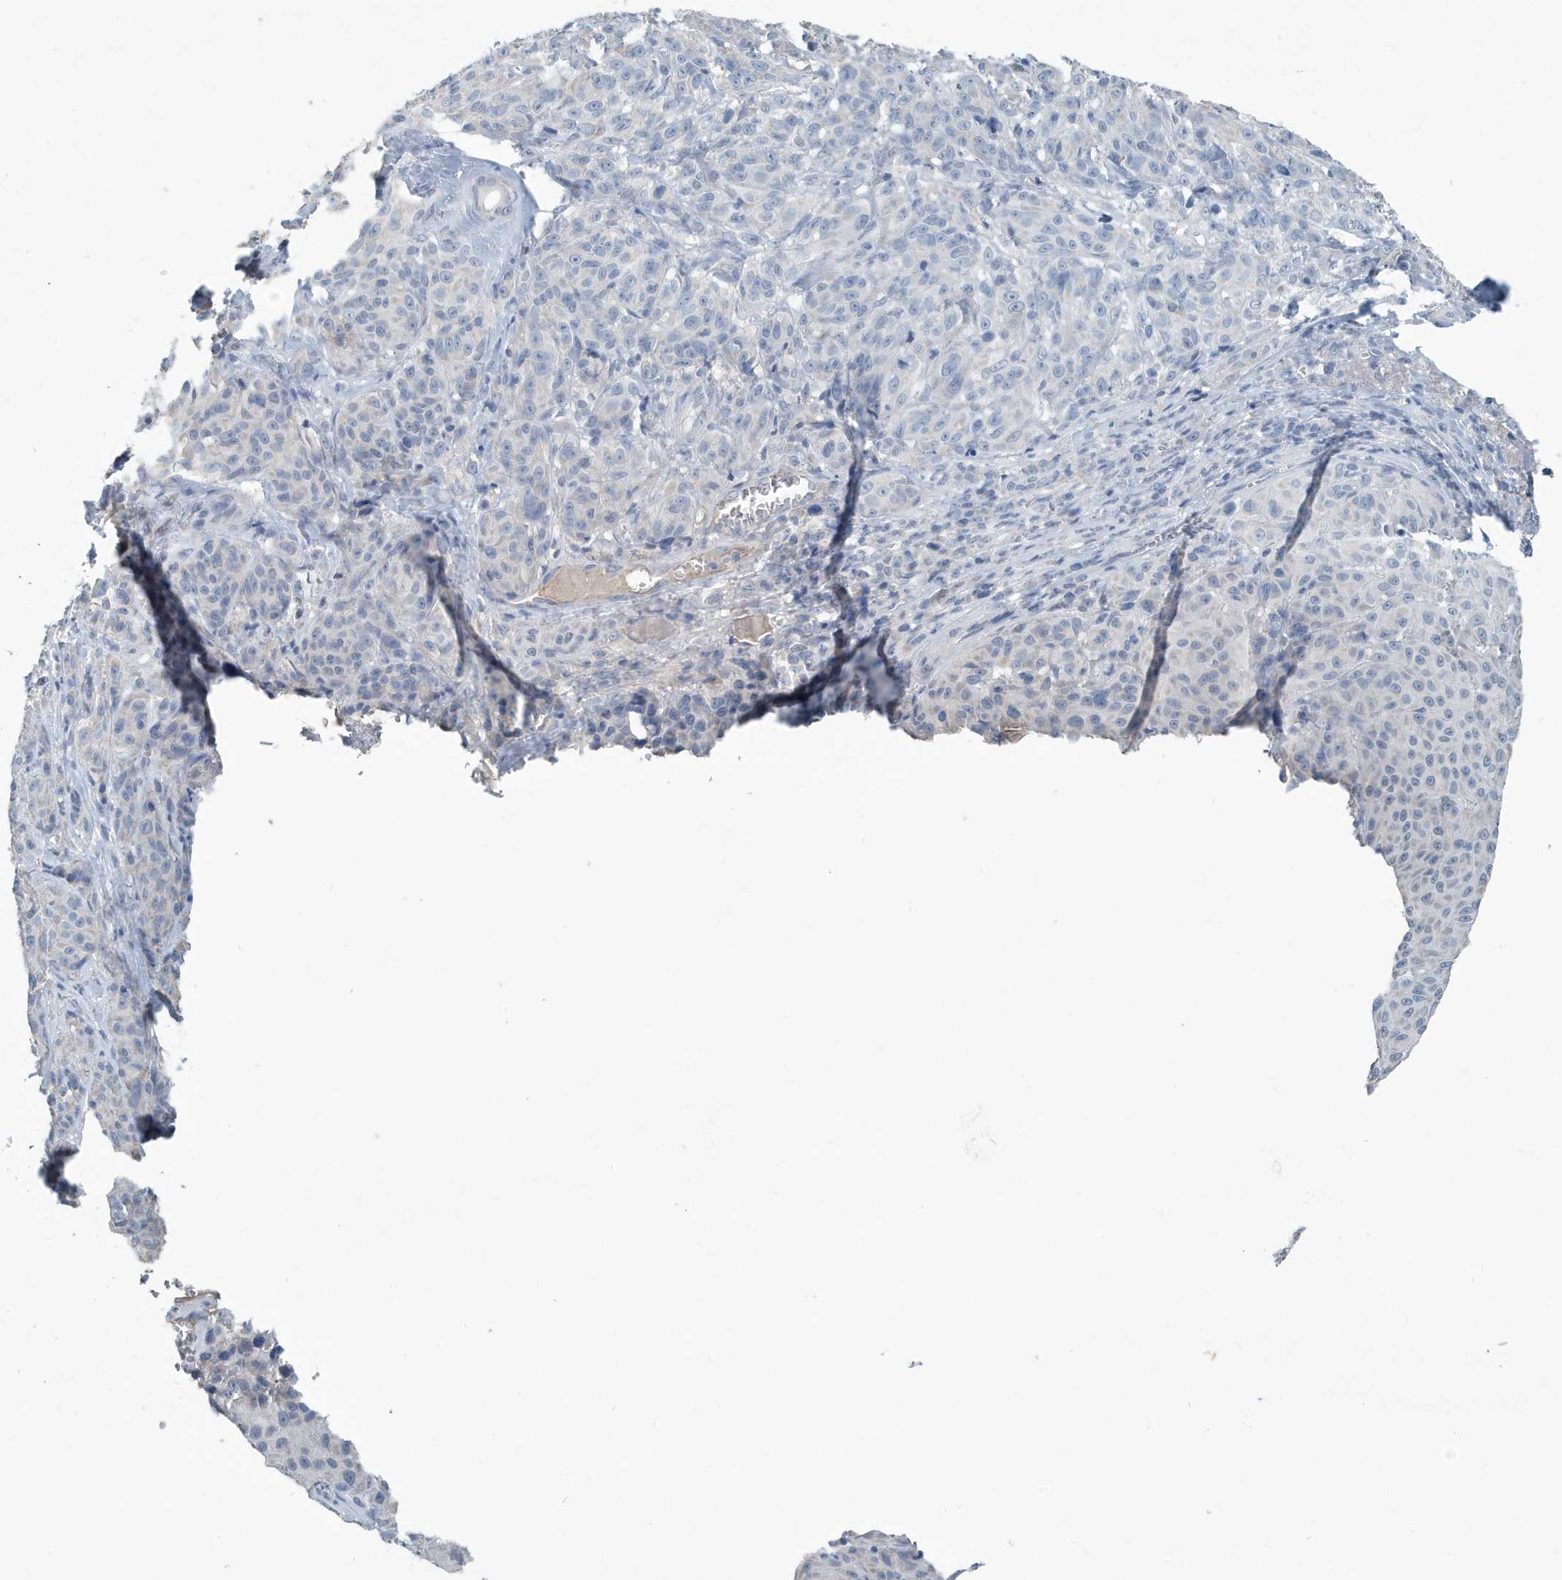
{"staining": {"intensity": "negative", "quantity": "none", "location": "none"}, "tissue": "melanoma", "cell_type": "Tumor cells", "image_type": "cancer", "snomed": [{"axis": "morphology", "description": "Malignant melanoma, NOS"}, {"axis": "topography", "description": "Skin"}], "caption": "The IHC micrograph has no significant positivity in tumor cells of melanoma tissue. Brightfield microscopy of immunohistochemistry (IHC) stained with DAB (brown) and hematoxylin (blue), captured at high magnification.", "gene": "UGT2B4", "patient": {"sex": "male", "age": 73}}